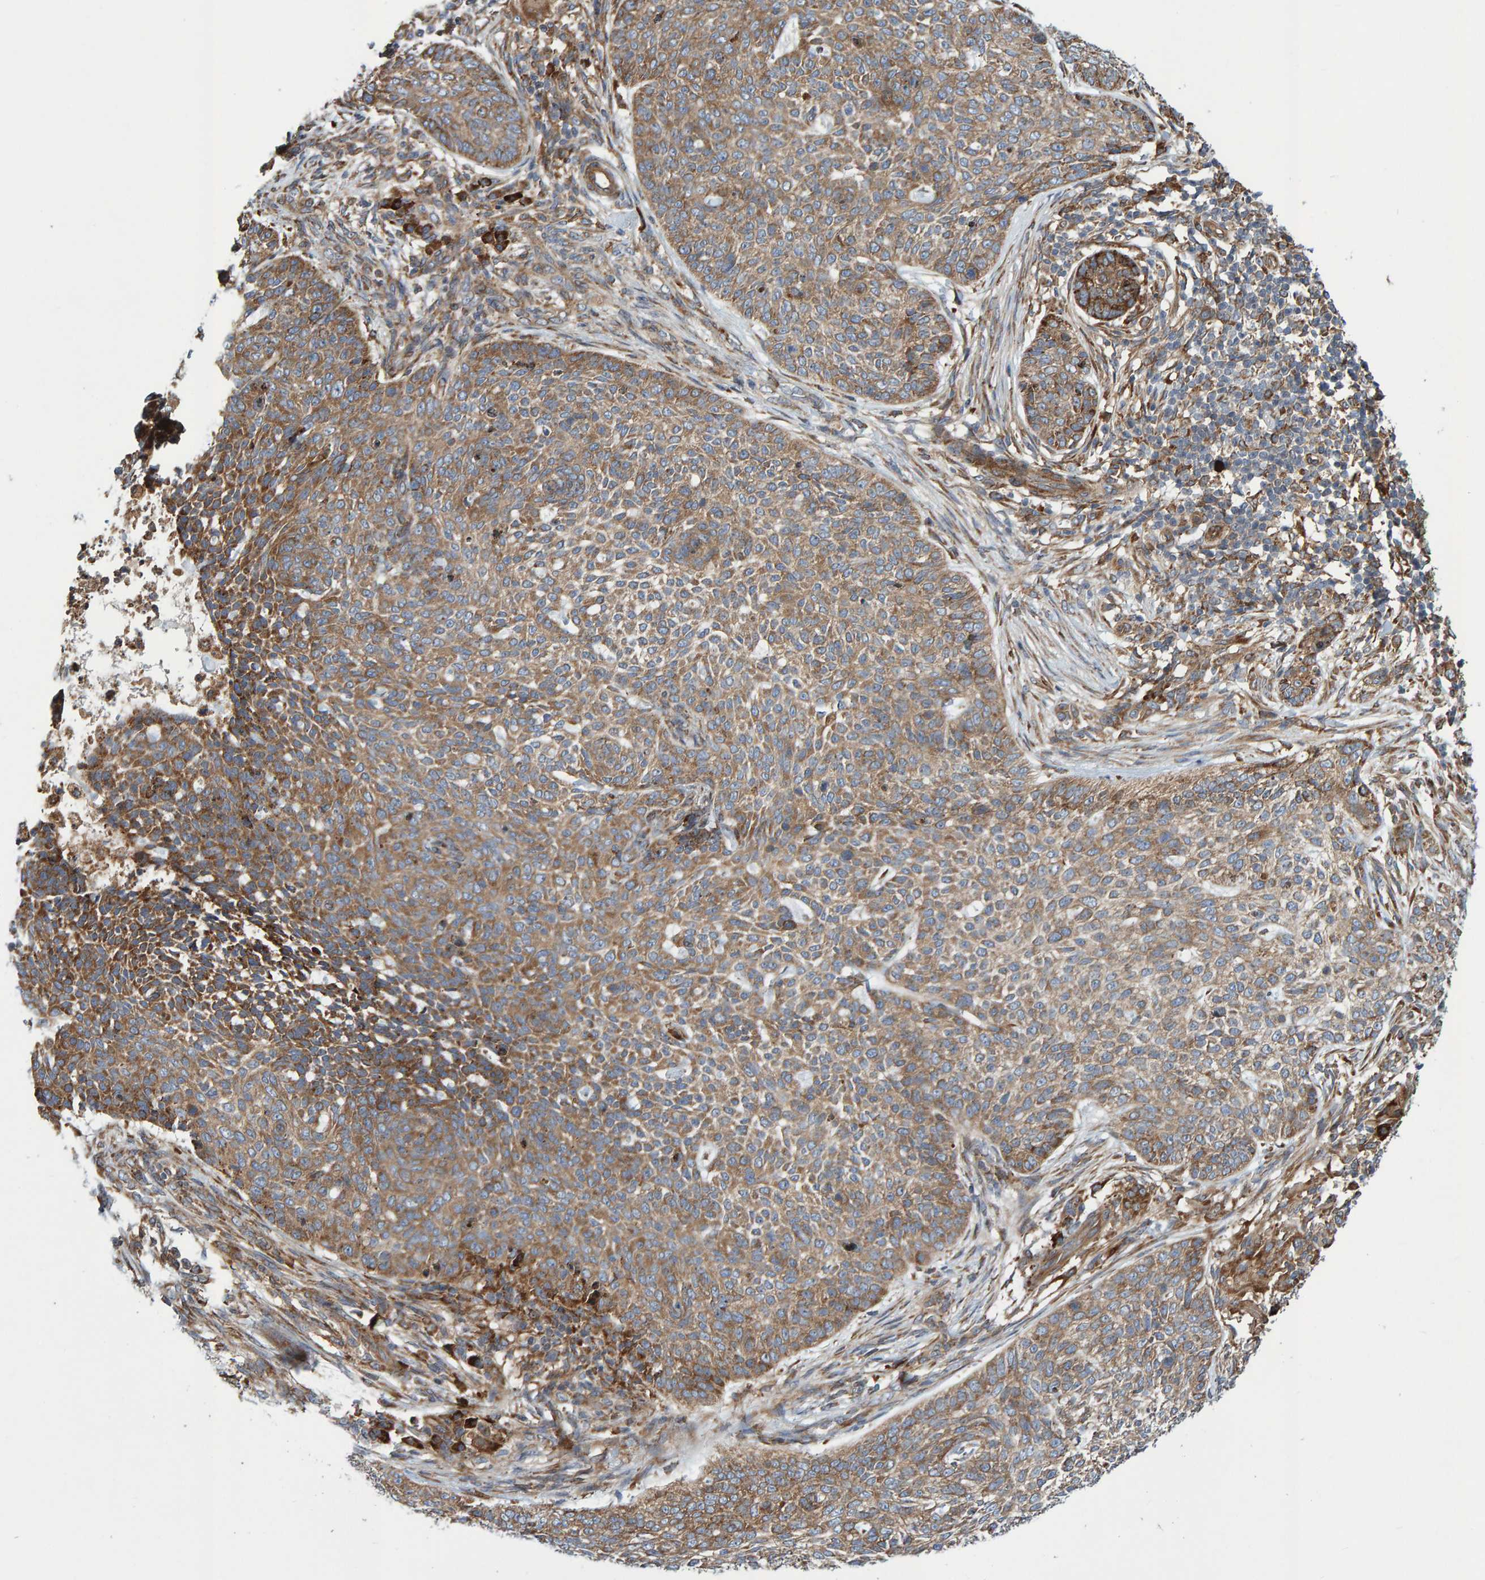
{"staining": {"intensity": "moderate", "quantity": ">75%", "location": "cytoplasmic/membranous"}, "tissue": "skin cancer", "cell_type": "Tumor cells", "image_type": "cancer", "snomed": [{"axis": "morphology", "description": "Basal cell carcinoma"}, {"axis": "topography", "description": "Skin"}], "caption": "Skin cancer (basal cell carcinoma) stained with a brown dye reveals moderate cytoplasmic/membranous positive positivity in approximately >75% of tumor cells.", "gene": "KIAA0753", "patient": {"sex": "female", "age": 64}}